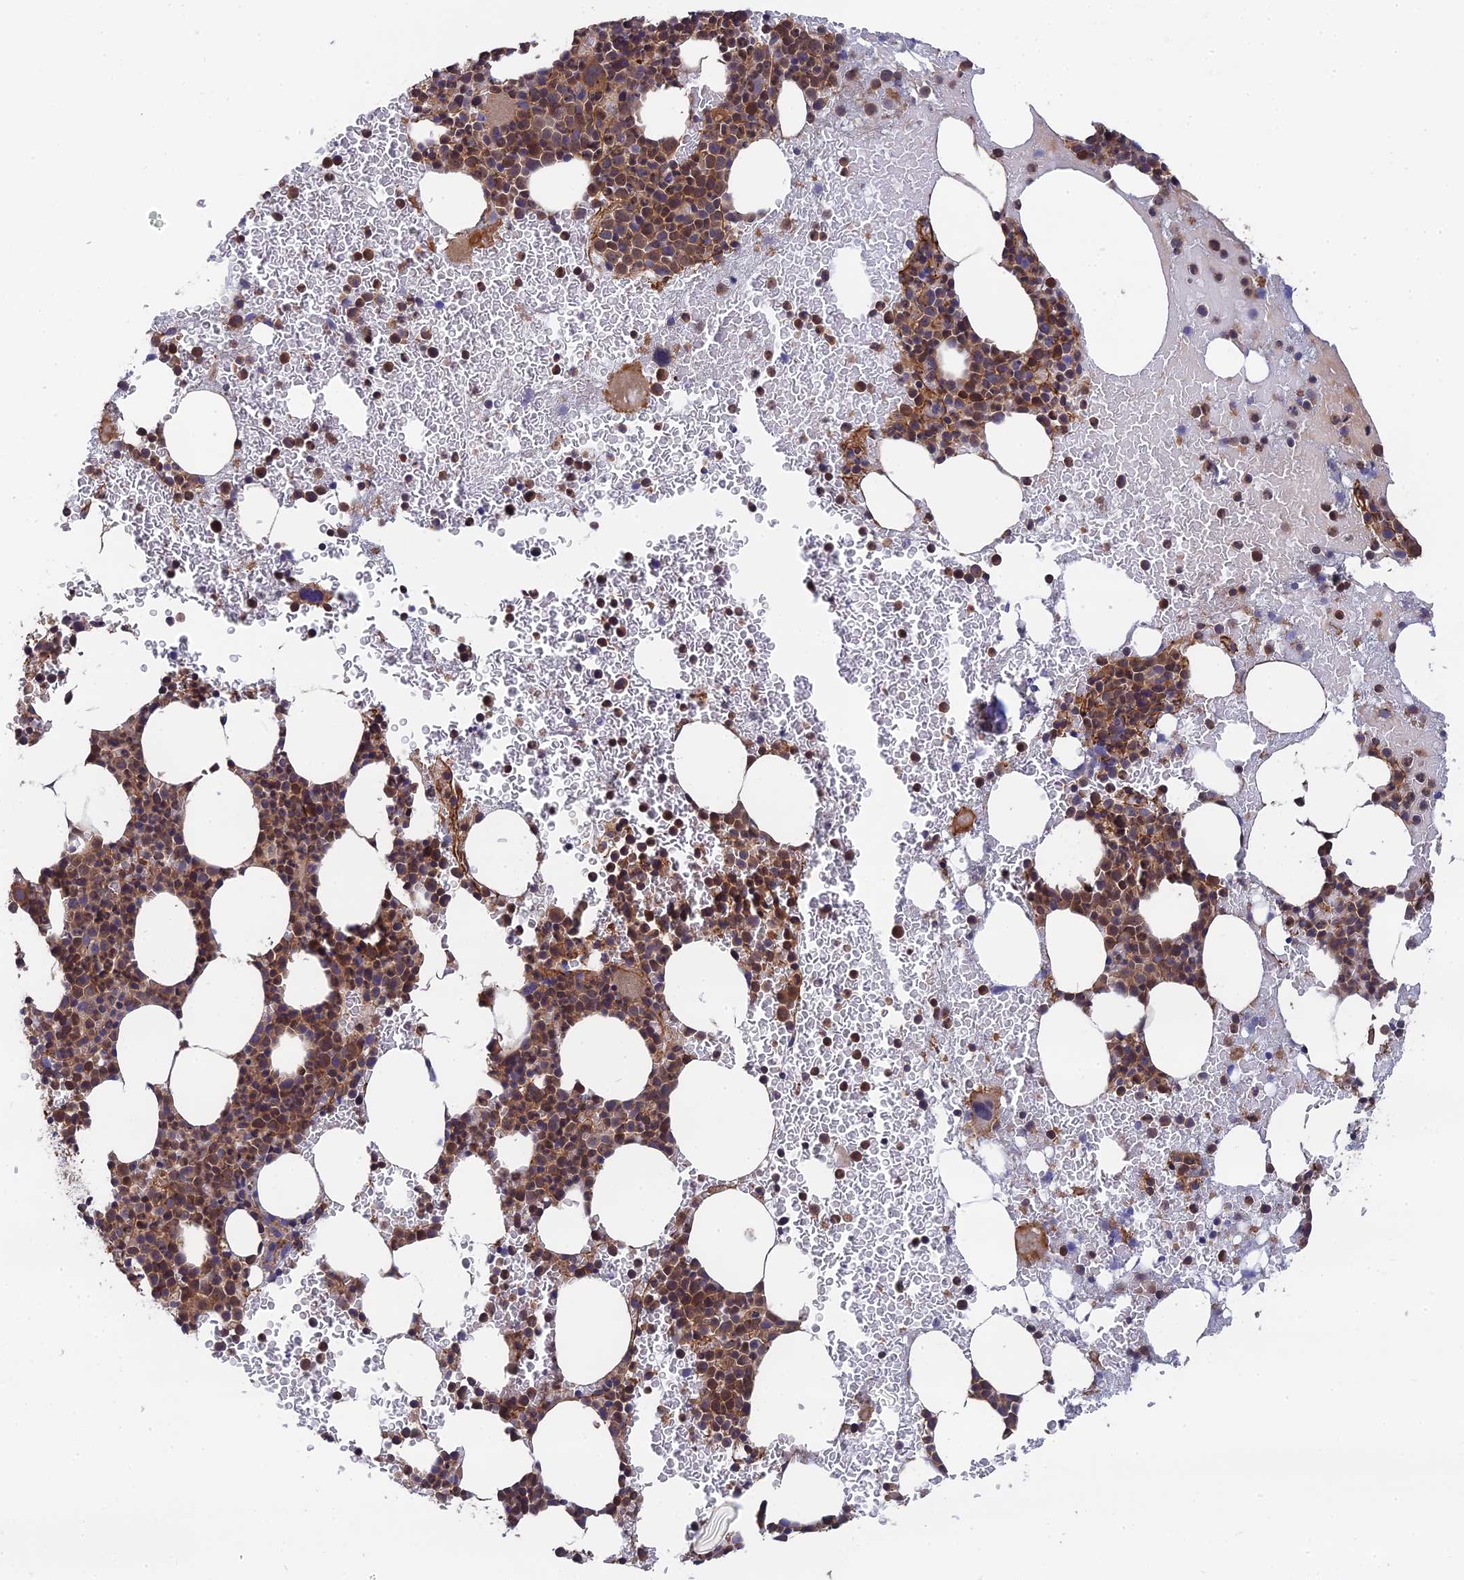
{"staining": {"intensity": "moderate", "quantity": ">75%", "location": "cytoplasmic/membranous"}, "tissue": "bone marrow", "cell_type": "Hematopoietic cells", "image_type": "normal", "snomed": [{"axis": "morphology", "description": "Normal tissue, NOS"}, {"axis": "topography", "description": "Bone marrow"}], "caption": "Hematopoietic cells show medium levels of moderate cytoplasmic/membranous positivity in about >75% of cells in benign bone marrow. The staining was performed using DAB to visualize the protein expression in brown, while the nuclei were stained in blue with hematoxylin (Magnification: 20x).", "gene": "RPIA", "patient": {"sex": "female", "age": 83}}